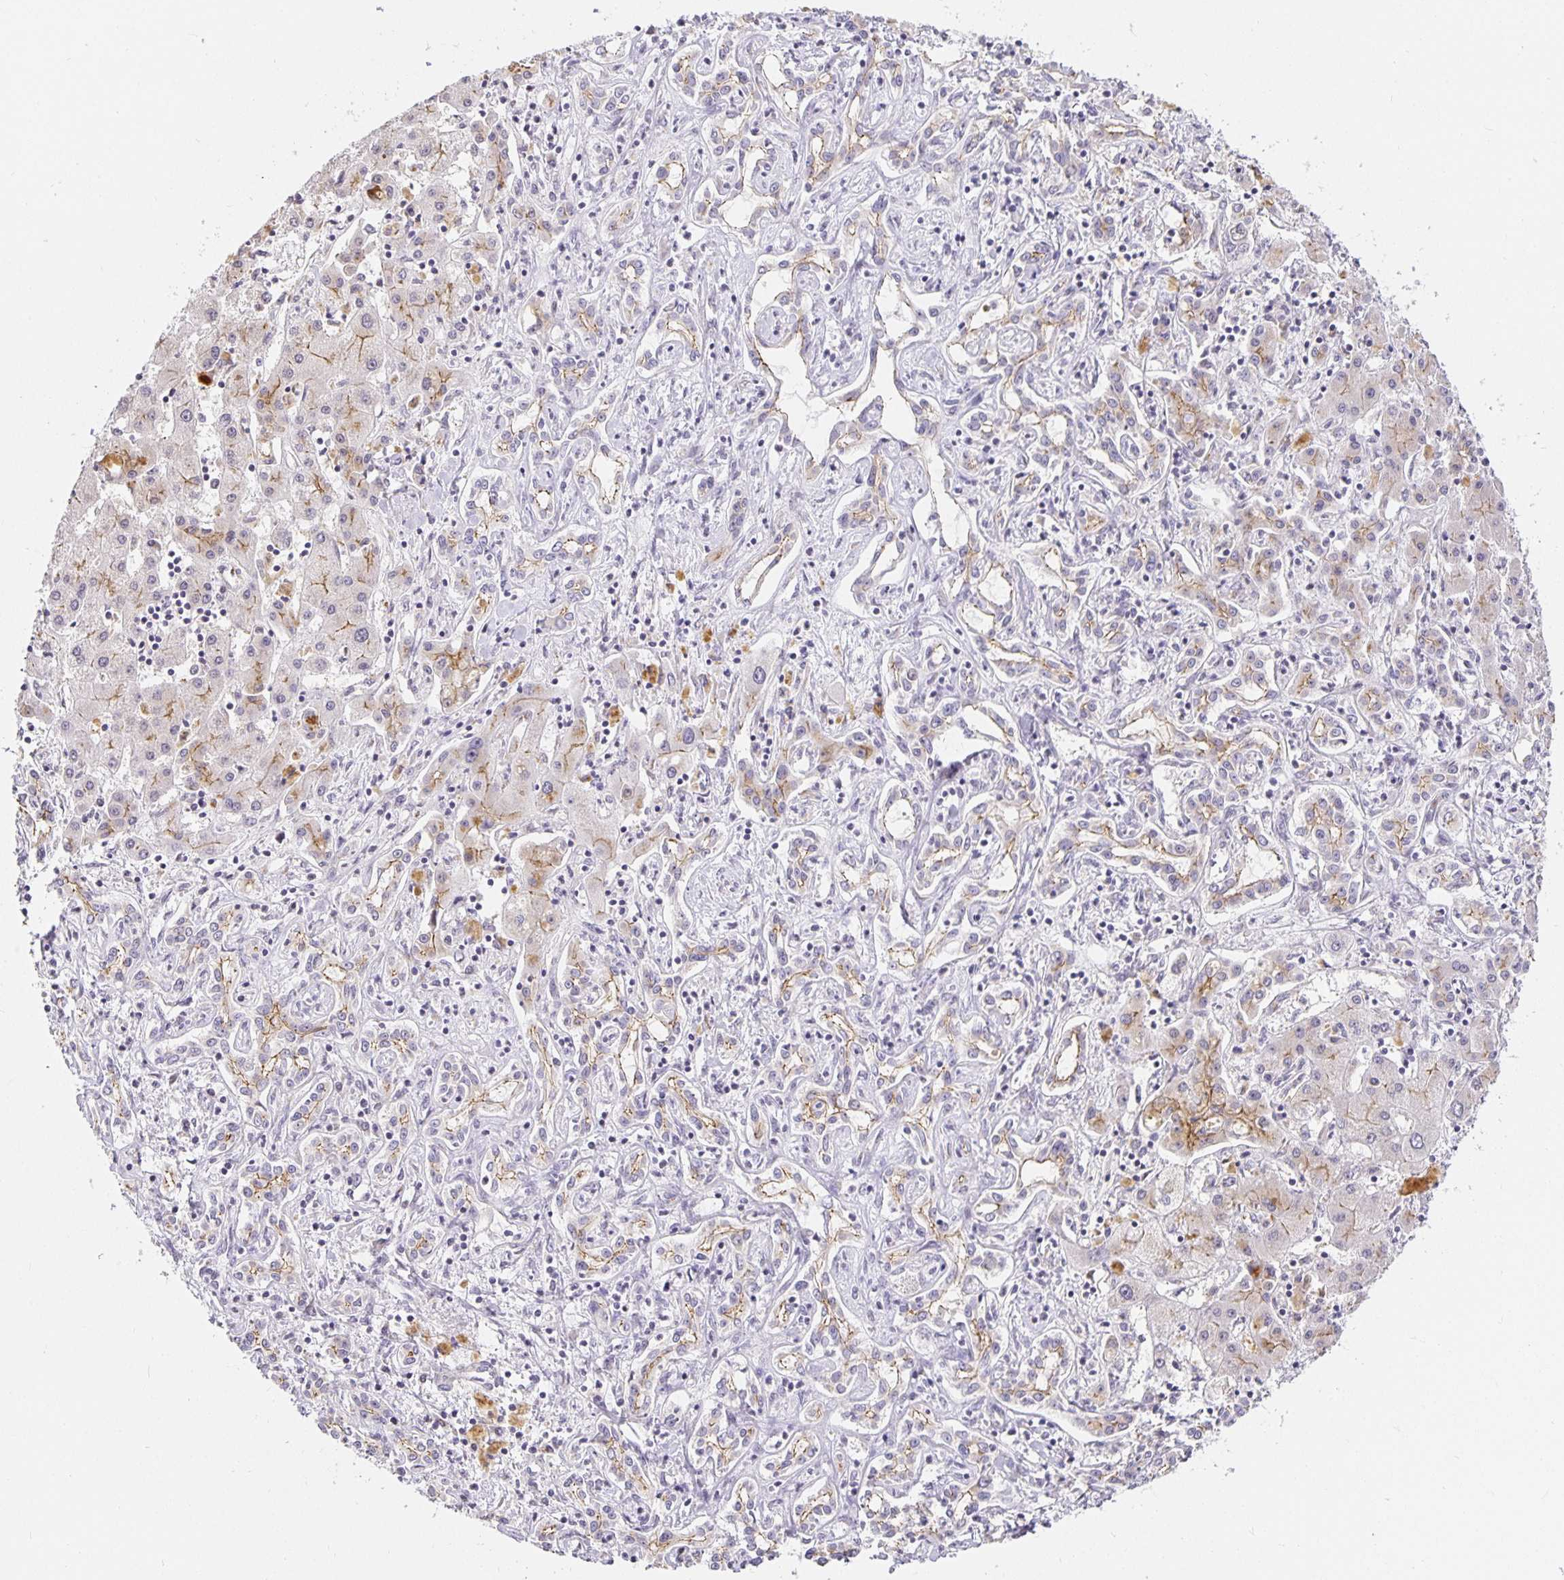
{"staining": {"intensity": "weak", "quantity": "25%-75%", "location": "cytoplasmic/membranous"}, "tissue": "liver cancer", "cell_type": "Tumor cells", "image_type": "cancer", "snomed": [{"axis": "morphology", "description": "Cholangiocarcinoma"}, {"axis": "topography", "description": "Liver"}], "caption": "Tumor cells display low levels of weak cytoplasmic/membranous staining in about 25%-75% of cells in human liver cancer (cholangiocarcinoma).", "gene": "TJP3", "patient": {"sex": "female", "age": 64}}